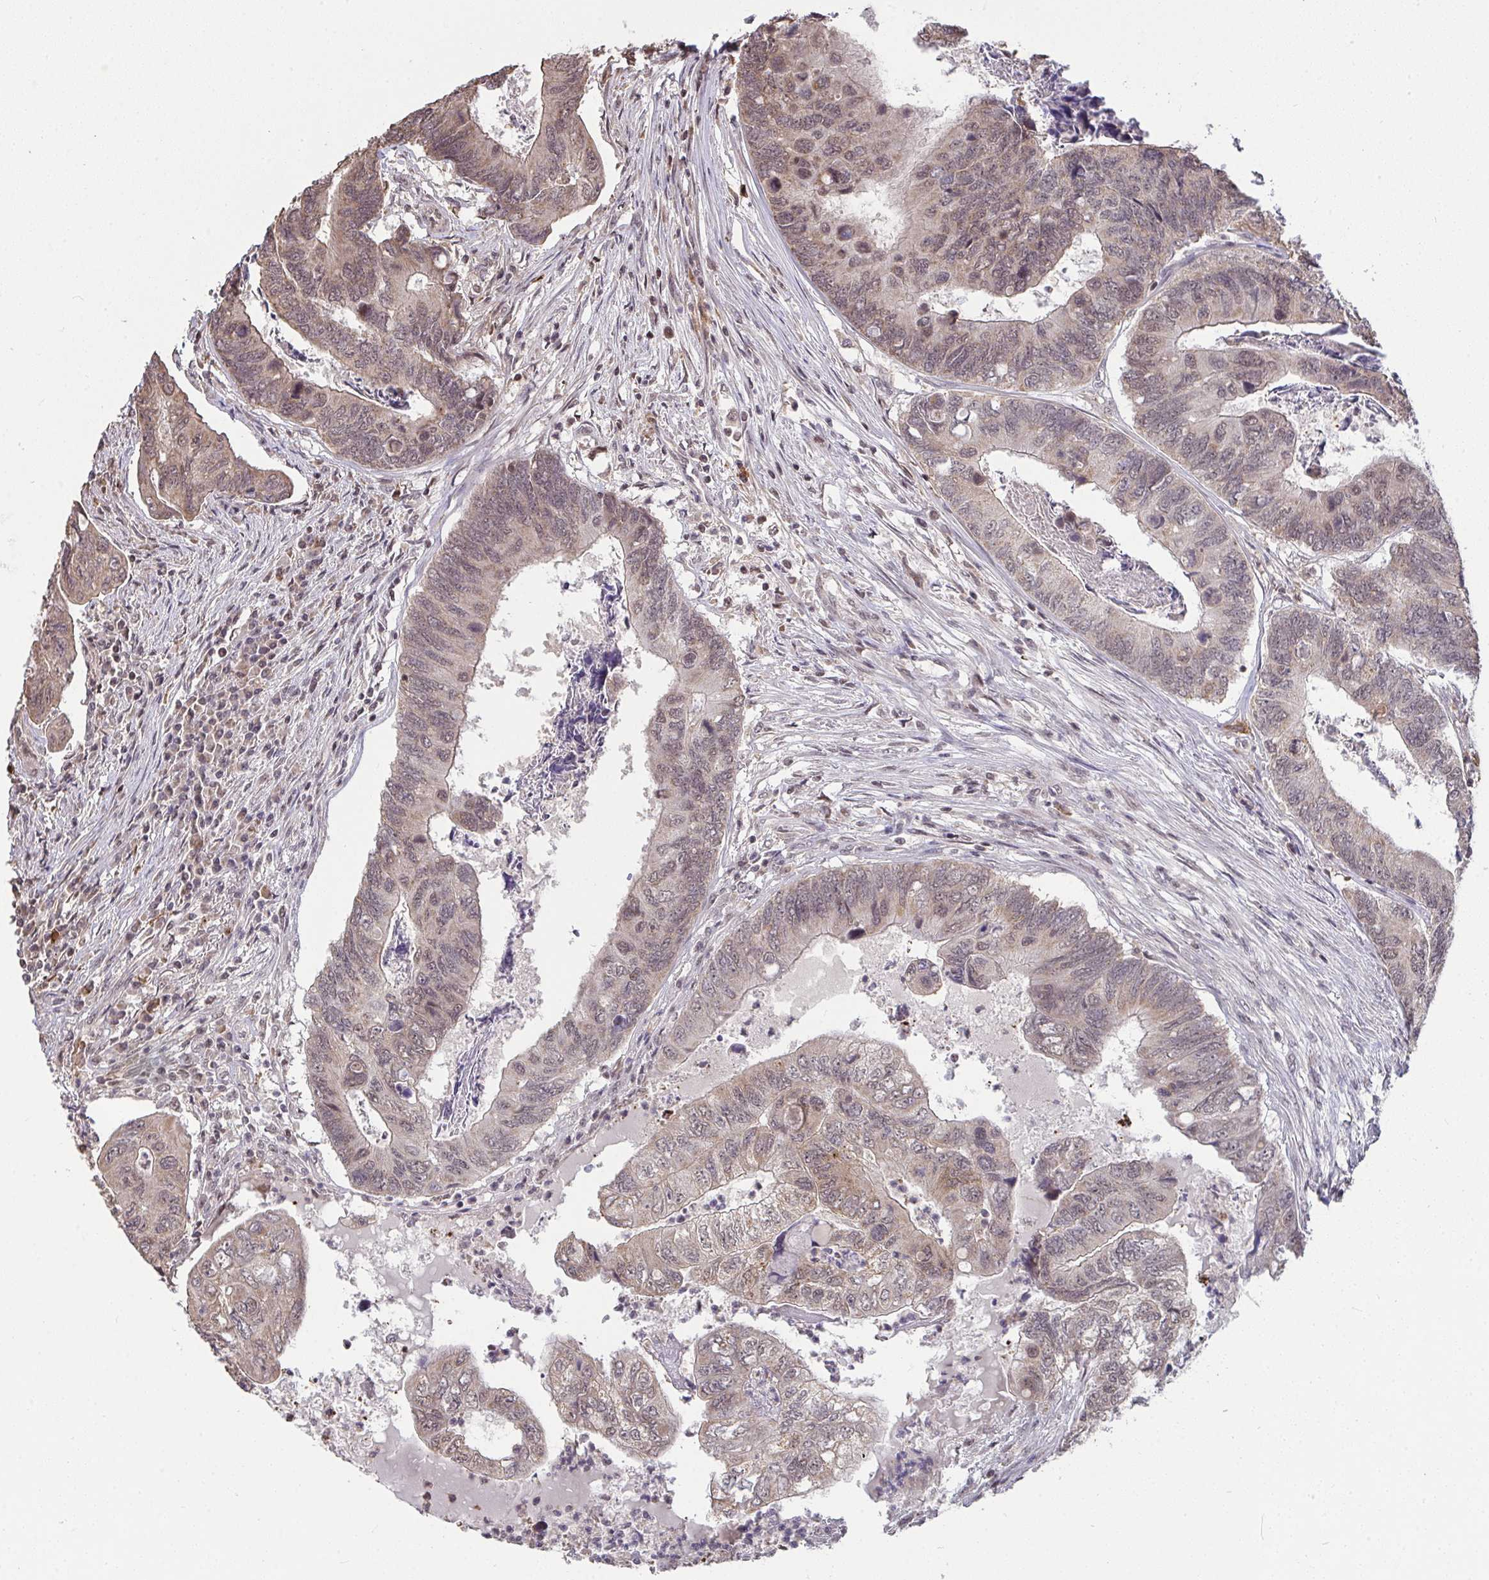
{"staining": {"intensity": "weak", "quantity": "25%-75%", "location": "cytoplasmic/membranous,nuclear"}, "tissue": "colorectal cancer", "cell_type": "Tumor cells", "image_type": "cancer", "snomed": [{"axis": "morphology", "description": "Adenocarcinoma, NOS"}, {"axis": "topography", "description": "Colon"}], "caption": "Immunohistochemical staining of colorectal adenocarcinoma exhibits low levels of weak cytoplasmic/membranous and nuclear staining in about 25%-75% of tumor cells. (Stains: DAB in brown, nuclei in blue, Microscopy: brightfield microscopy at high magnification).", "gene": "SAP30", "patient": {"sex": "female", "age": 67}}